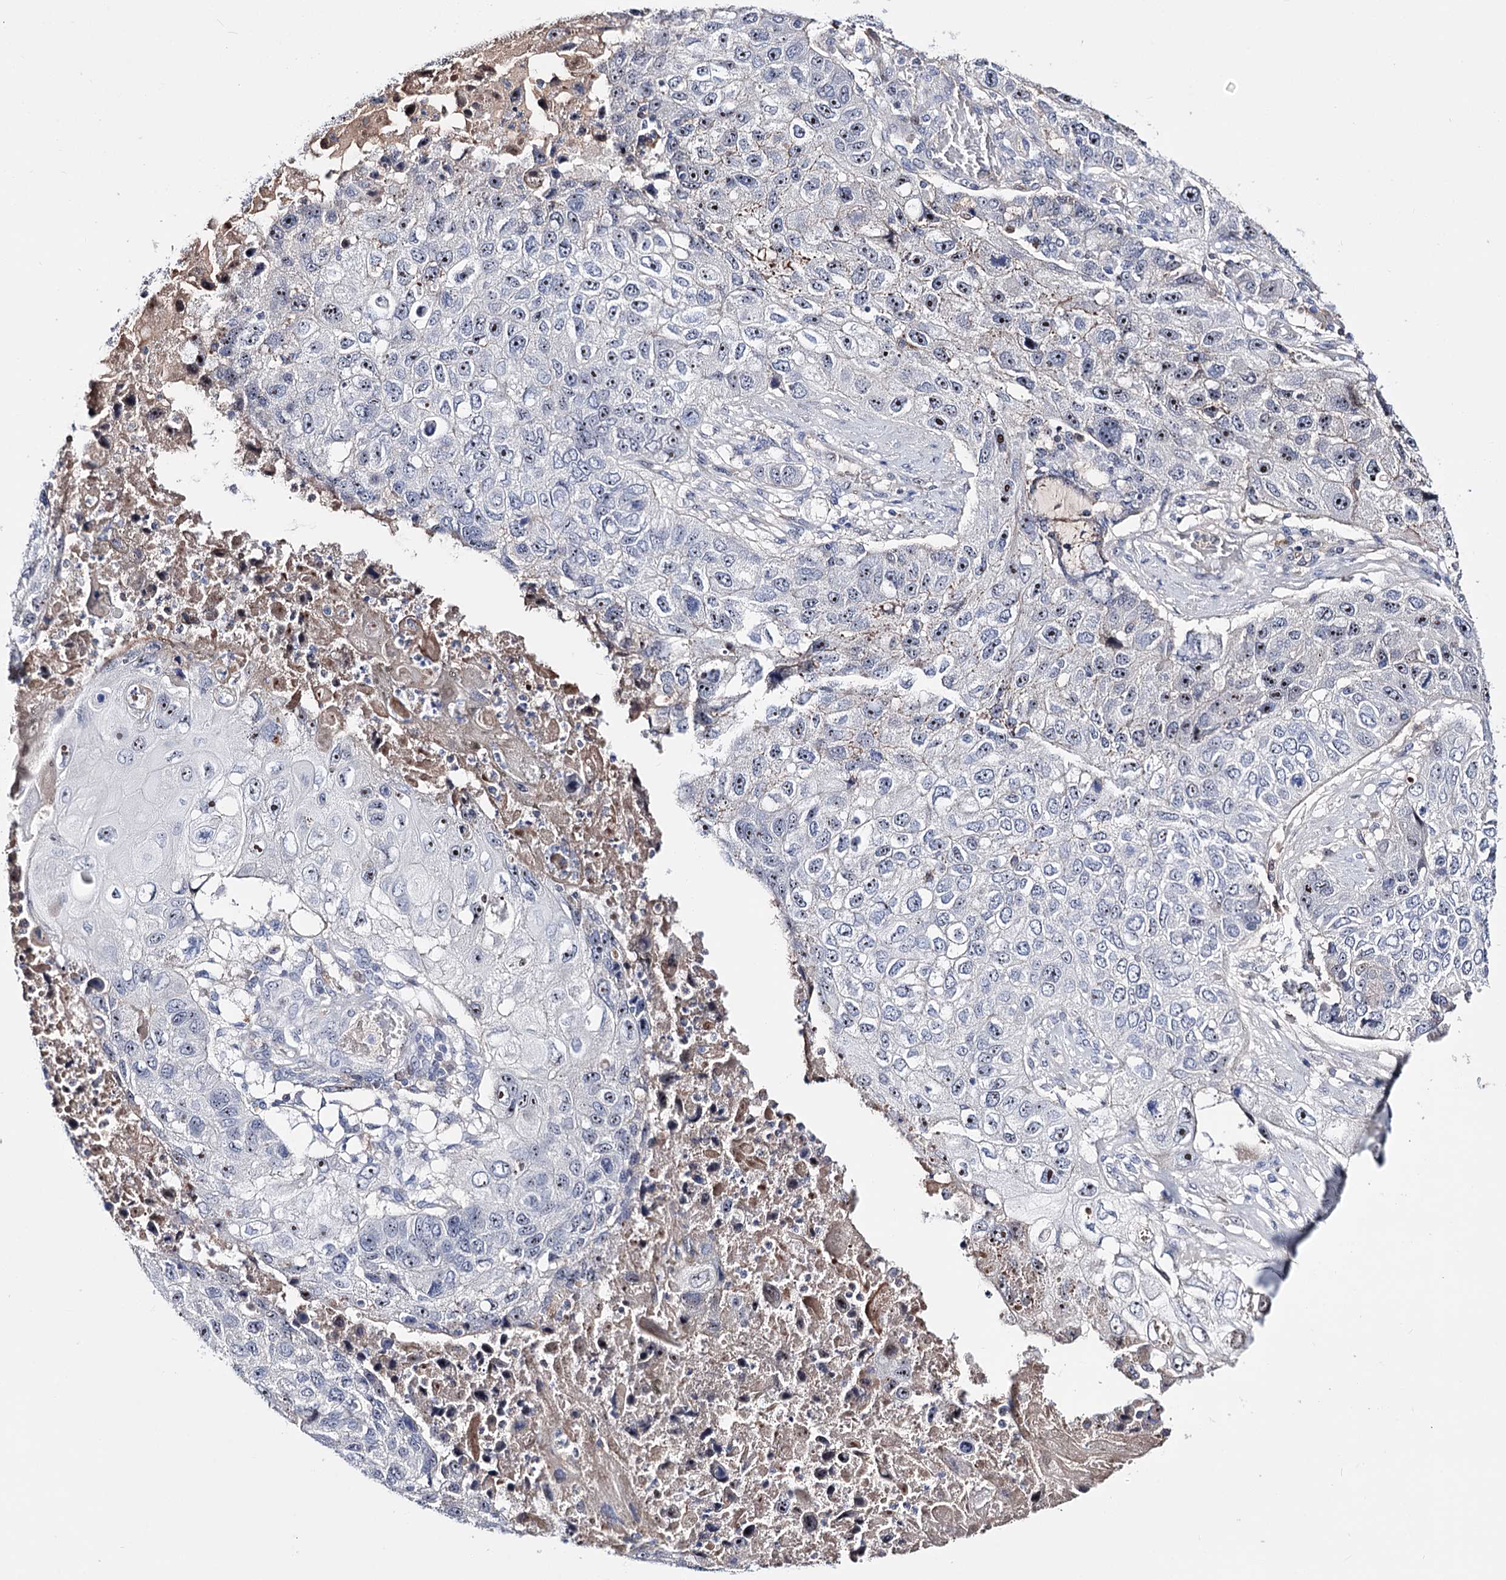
{"staining": {"intensity": "moderate", "quantity": "25%-75%", "location": "nuclear"}, "tissue": "lung cancer", "cell_type": "Tumor cells", "image_type": "cancer", "snomed": [{"axis": "morphology", "description": "Squamous cell carcinoma, NOS"}, {"axis": "topography", "description": "Lung"}], "caption": "An image of human lung cancer (squamous cell carcinoma) stained for a protein exhibits moderate nuclear brown staining in tumor cells.", "gene": "PCGF5", "patient": {"sex": "male", "age": 61}}